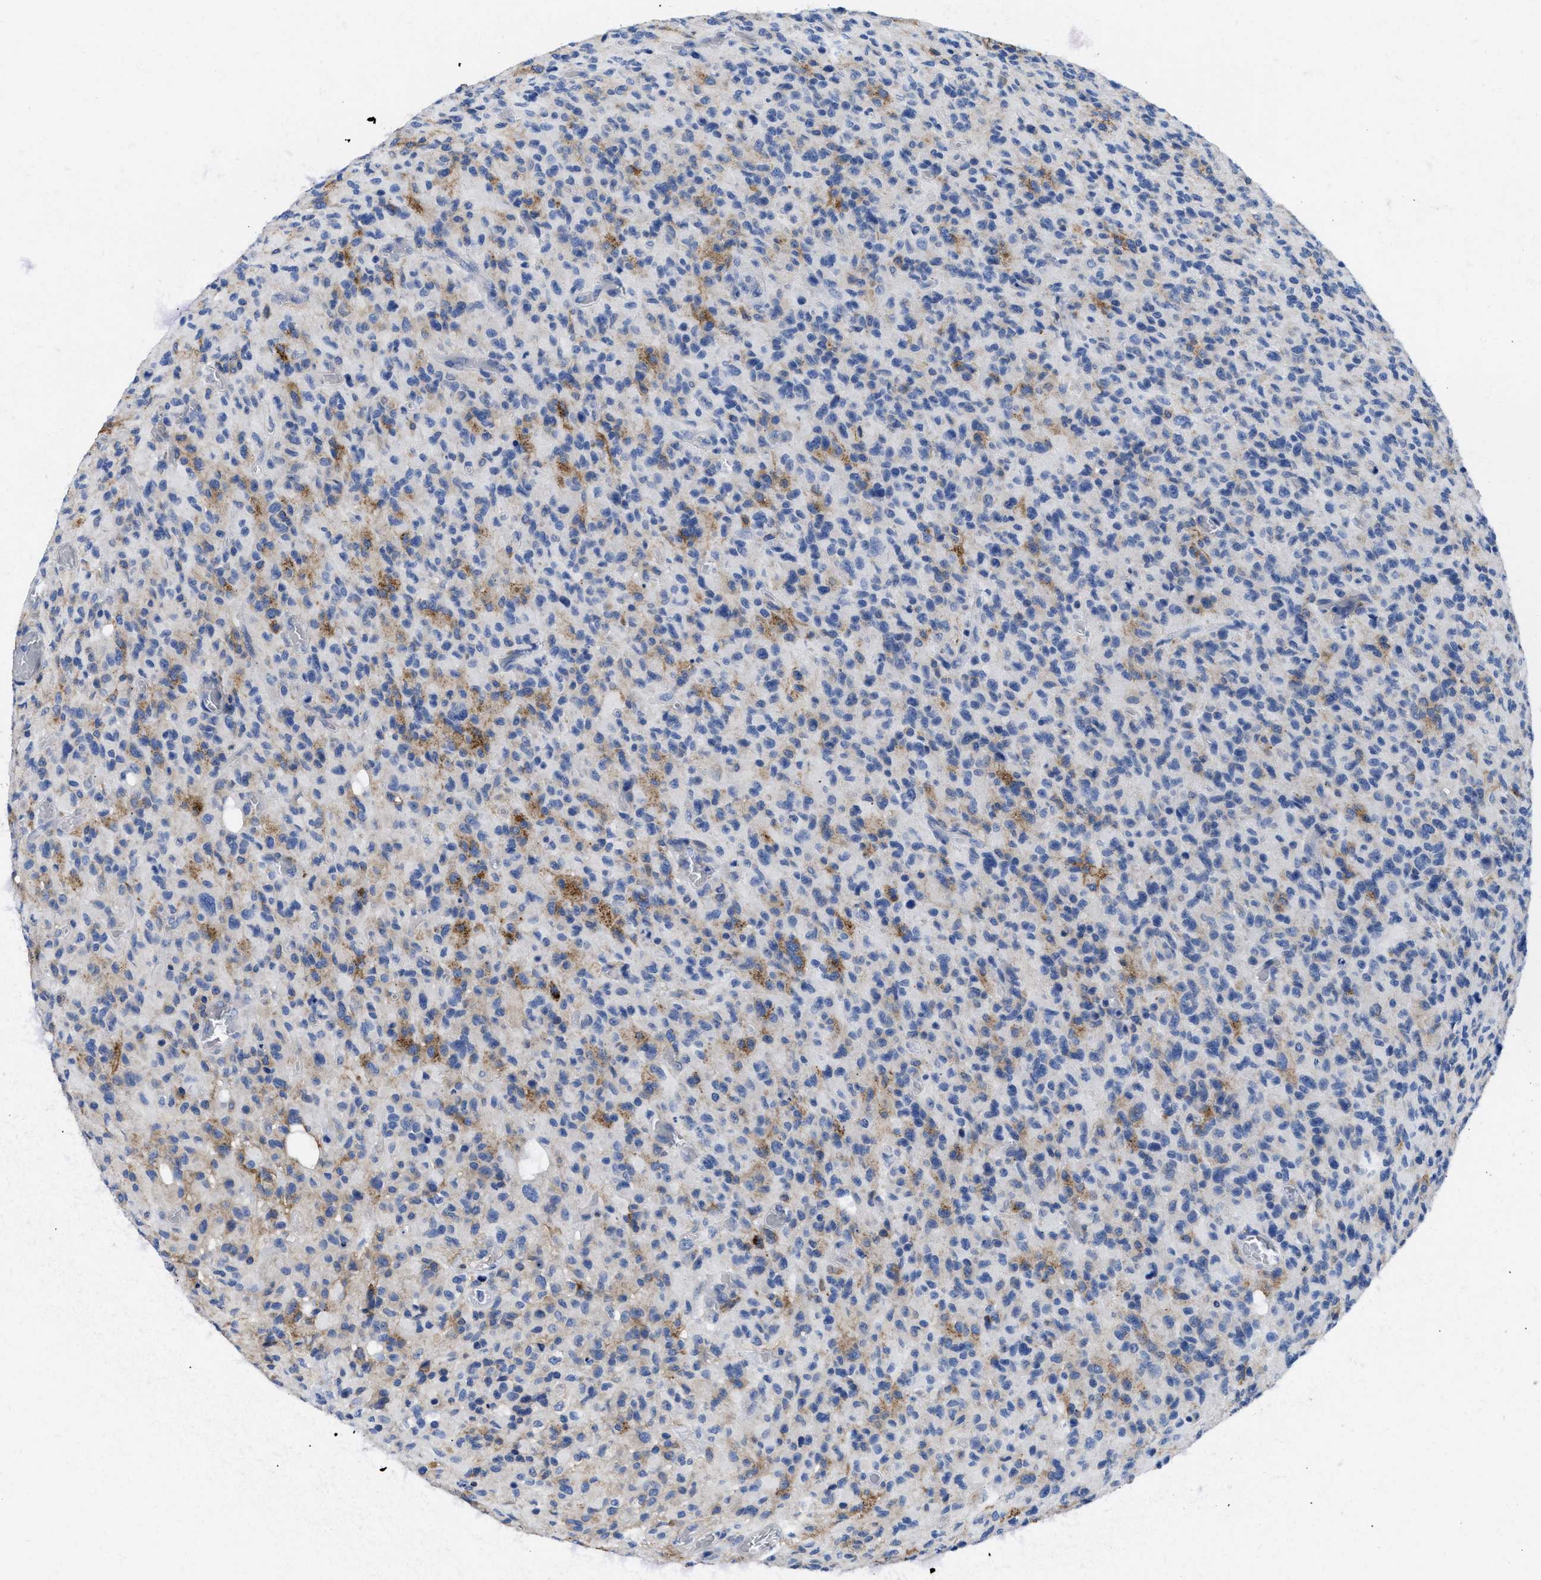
{"staining": {"intensity": "moderate", "quantity": "<25%", "location": "cytoplasmic/membranous"}, "tissue": "glioma", "cell_type": "Tumor cells", "image_type": "cancer", "snomed": [{"axis": "morphology", "description": "Glioma, malignant, High grade"}, {"axis": "topography", "description": "Brain"}], "caption": "IHC of malignant high-grade glioma demonstrates low levels of moderate cytoplasmic/membranous expression in approximately <25% of tumor cells.", "gene": "HLA-DPA1", "patient": {"sex": "male", "age": 71}}